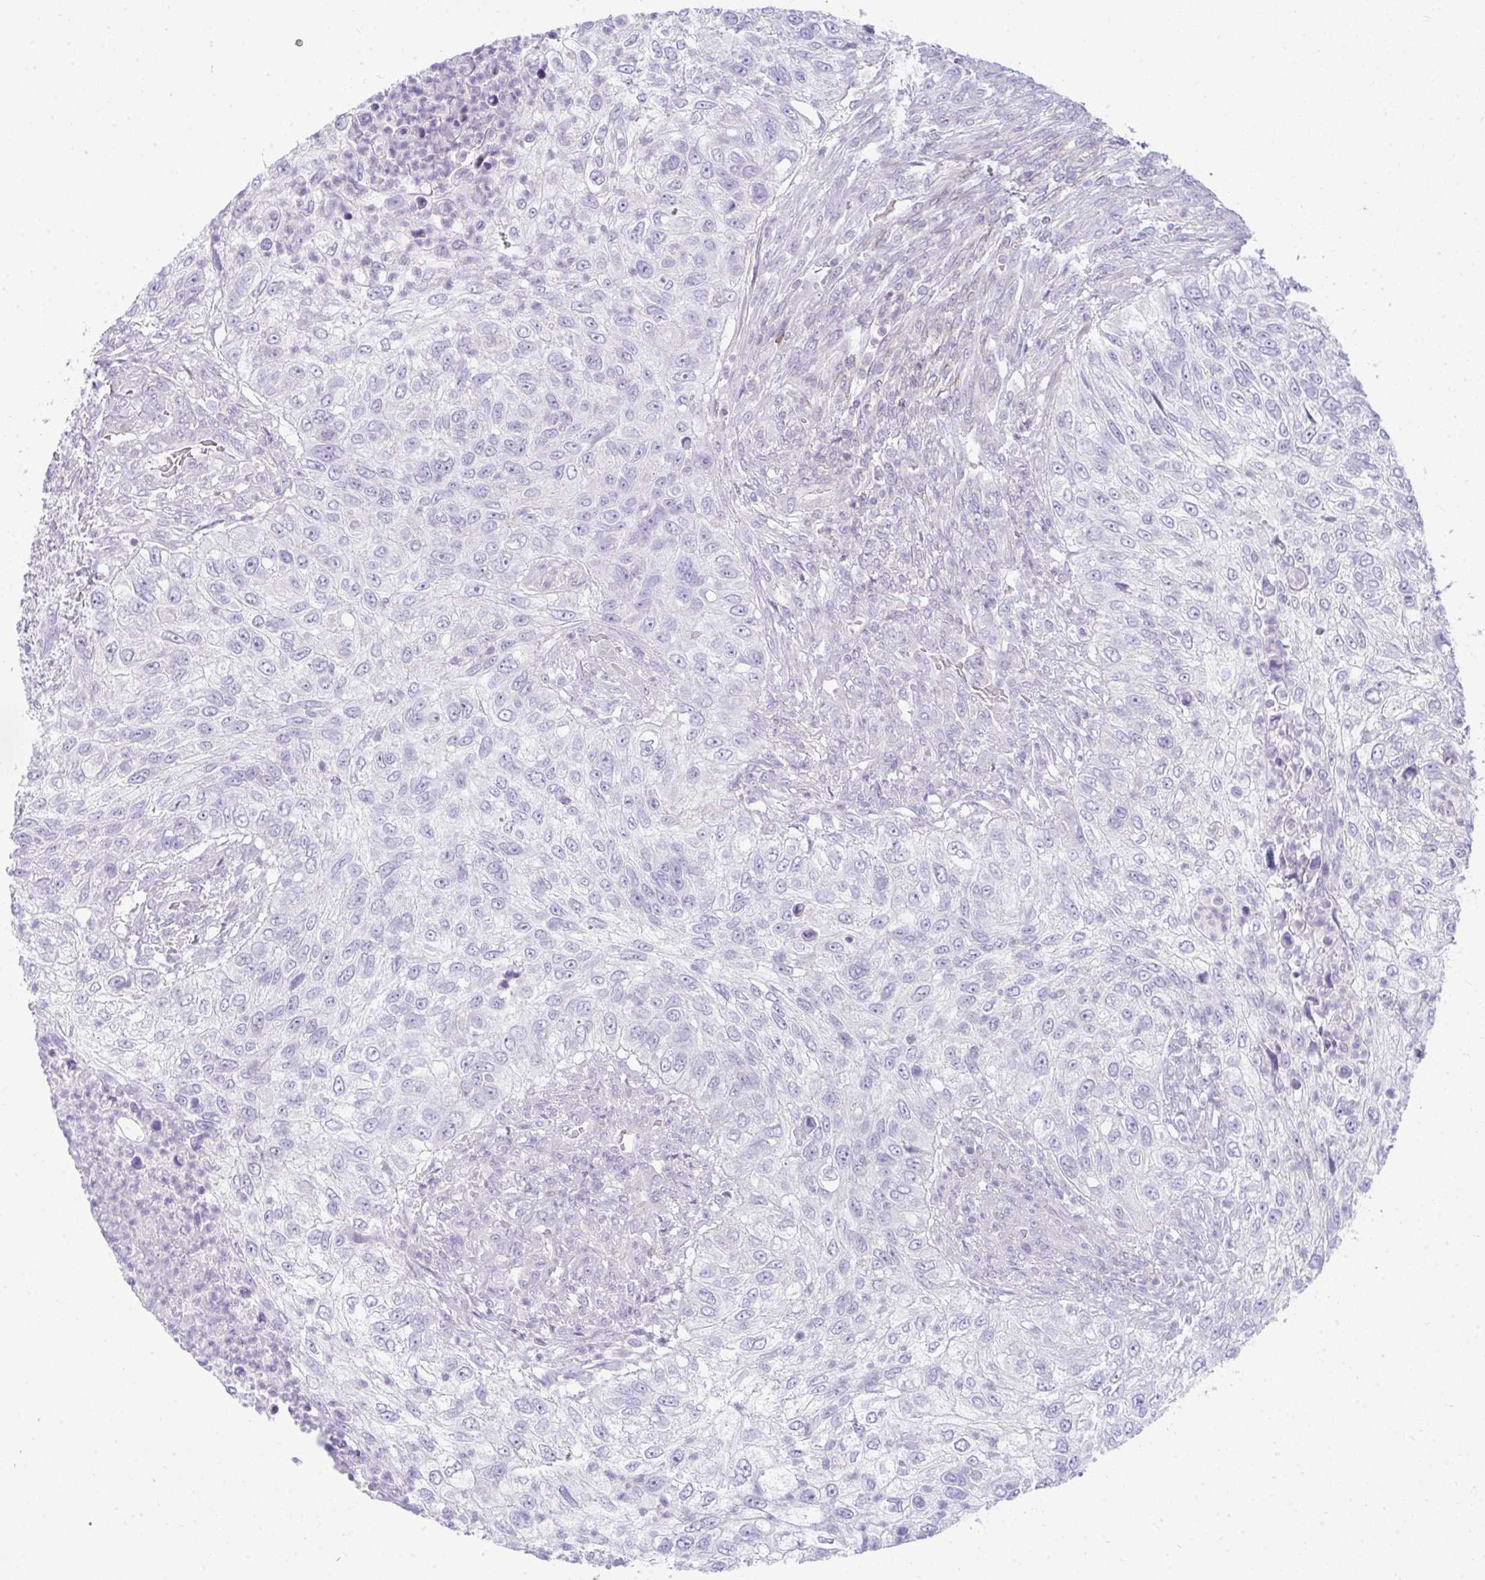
{"staining": {"intensity": "negative", "quantity": "none", "location": "none"}, "tissue": "urothelial cancer", "cell_type": "Tumor cells", "image_type": "cancer", "snomed": [{"axis": "morphology", "description": "Urothelial carcinoma, High grade"}, {"axis": "topography", "description": "Urinary bladder"}], "caption": "Urothelial carcinoma (high-grade) stained for a protein using IHC displays no positivity tumor cells.", "gene": "CDRT15", "patient": {"sex": "female", "age": 60}}